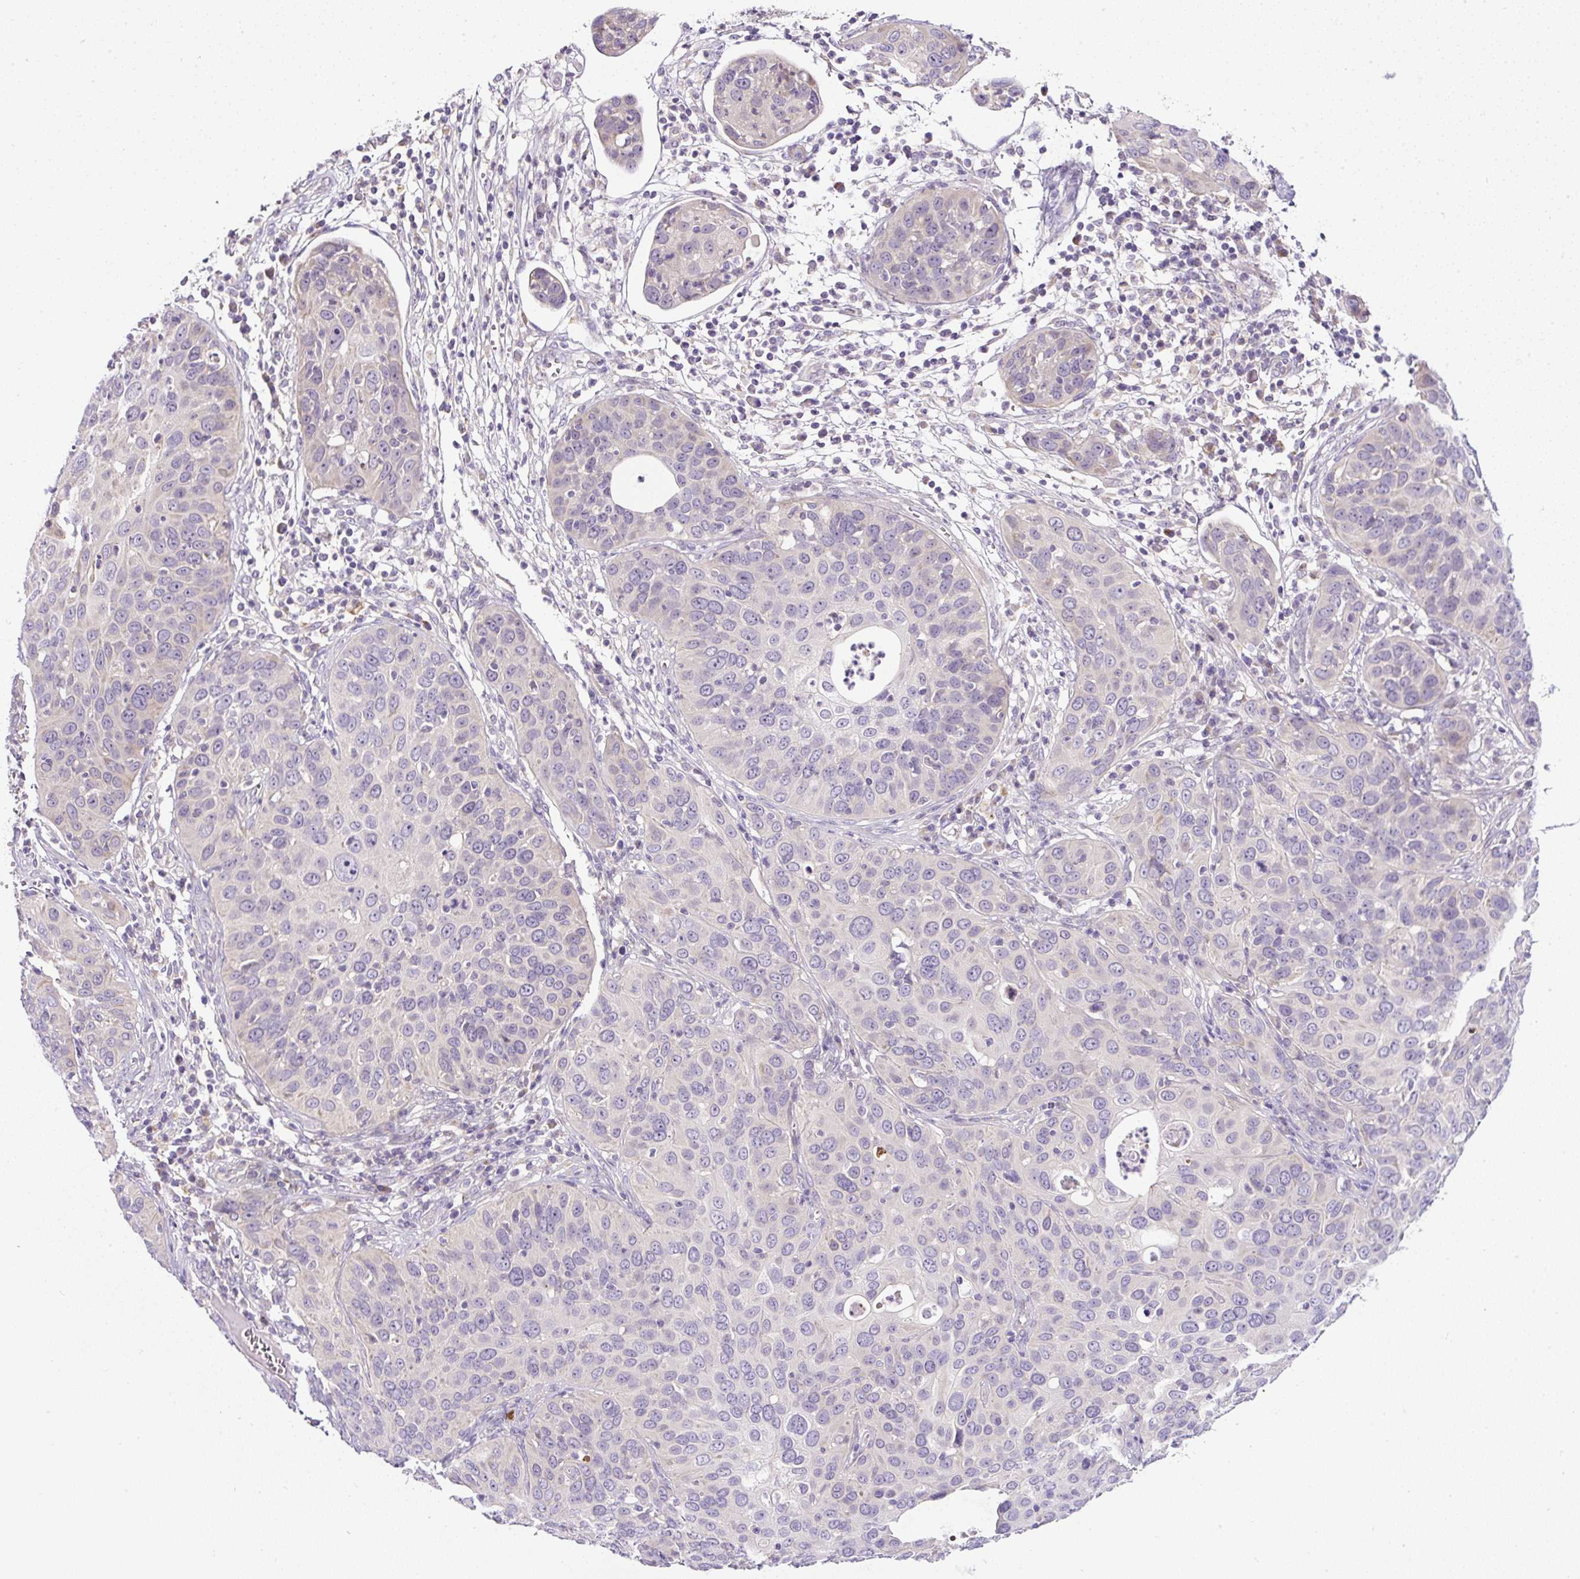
{"staining": {"intensity": "negative", "quantity": "none", "location": "none"}, "tissue": "cervical cancer", "cell_type": "Tumor cells", "image_type": "cancer", "snomed": [{"axis": "morphology", "description": "Squamous cell carcinoma, NOS"}, {"axis": "topography", "description": "Cervix"}], "caption": "Immunohistochemistry (IHC) of human cervical cancer (squamous cell carcinoma) reveals no expression in tumor cells. (DAB immunohistochemistry (IHC), high magnification).", "gene": "HPS4", "patient": {"sex": "female", "age": 36}}